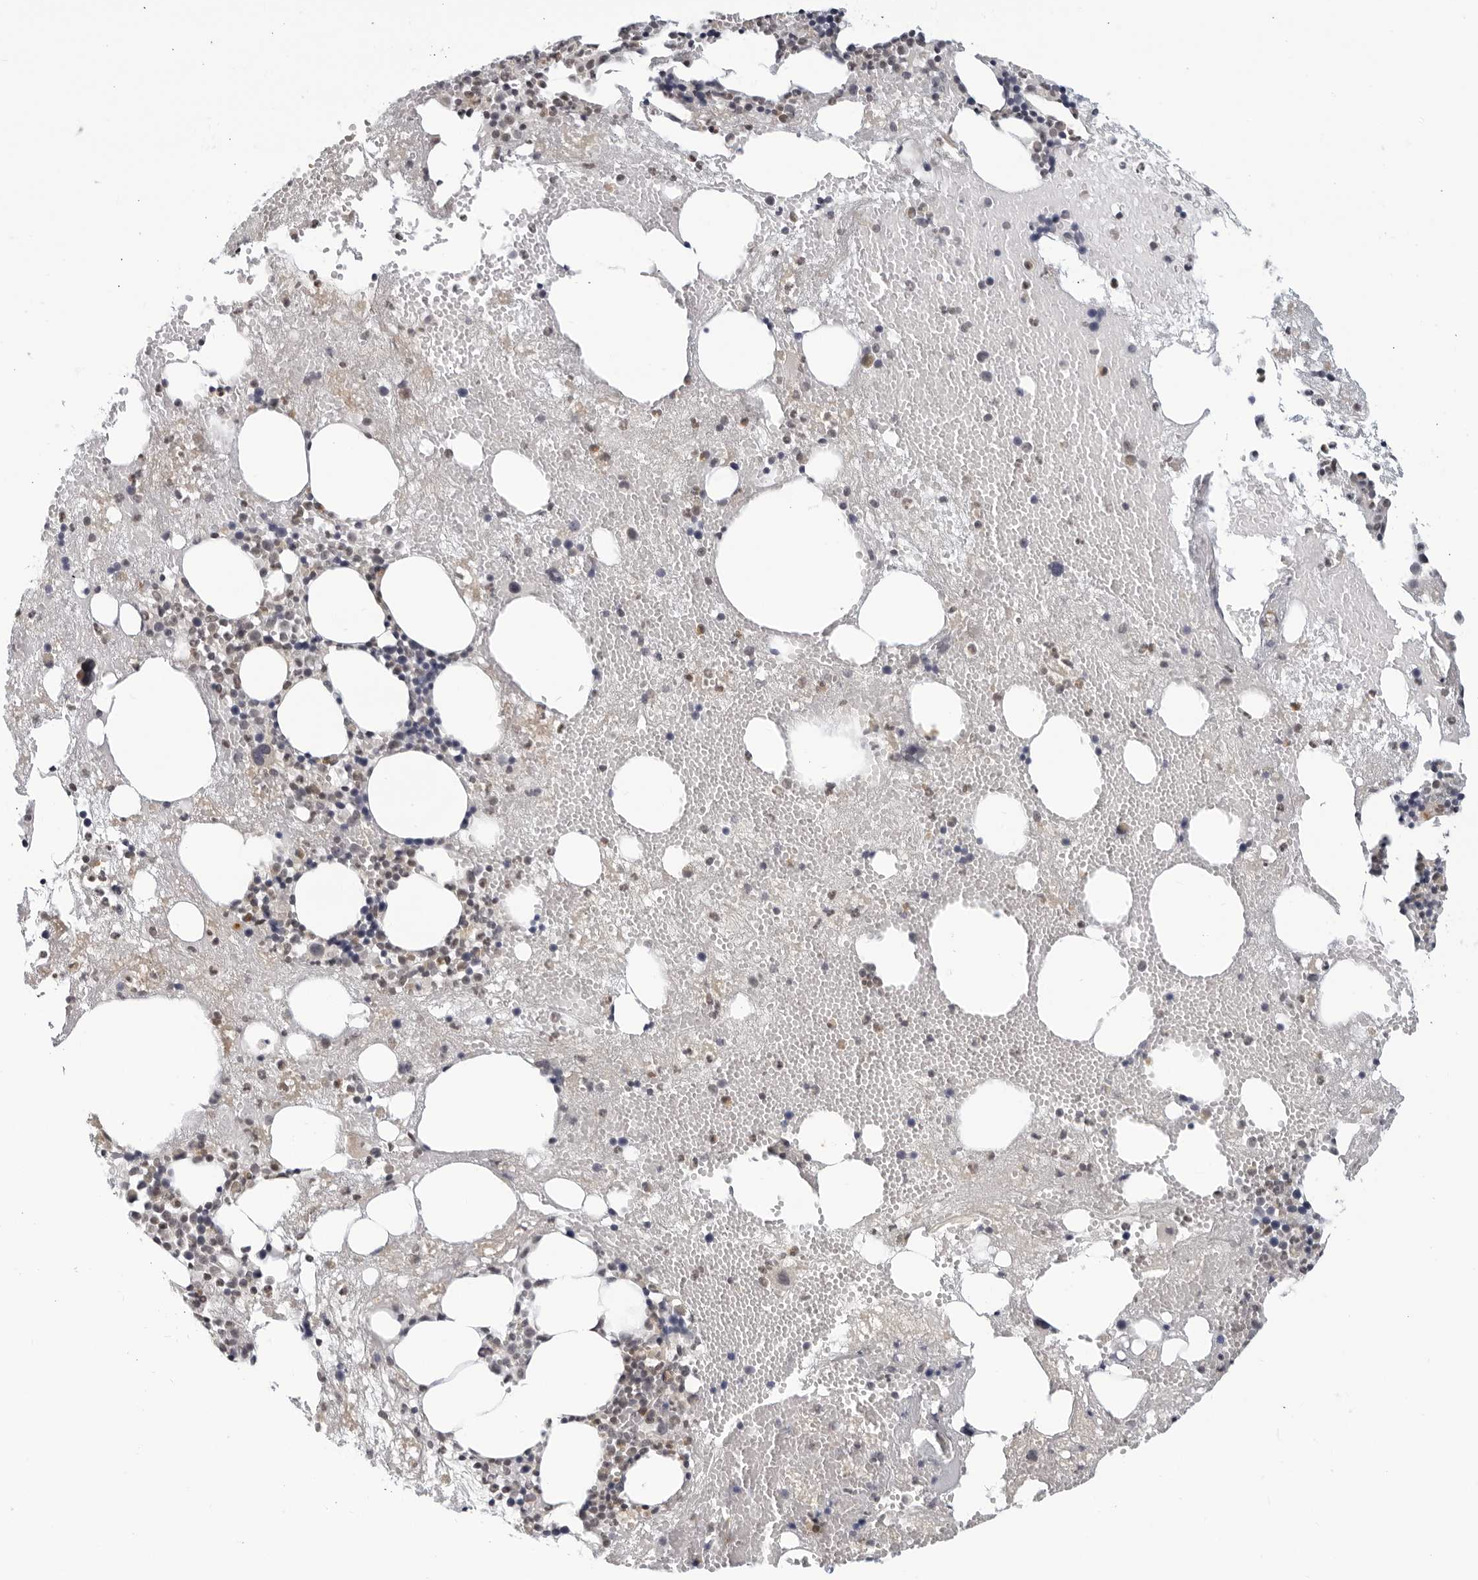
{"staining": {"intensity": "weak", "quantity": "25%-75%", "location": "nuclear"}, "tissue": "bone marrow", "cell_type": "Hematopoietic cells", "image_type": "normal", "snomed": [{"axis": "morphology", "description": "Normal tissue, NOS"}, {"axis": "morphology", "description": "Inflammation, NOS"}, {"axis": "topography", "description": "Bone marrow"}], "caption": "Brown immunohistochemical staining in benign bone marrow displays weak nuclear expression in approximately 25%-75% of hematopoietic cells. The staining was performed using DAB to visualize the protein expression in brown, while the nuclei were stained in blue with hematoxylin (Magnification: 20x).", "gene": "CC2D1B", "patient": {"sex": "female", "age": 48}}